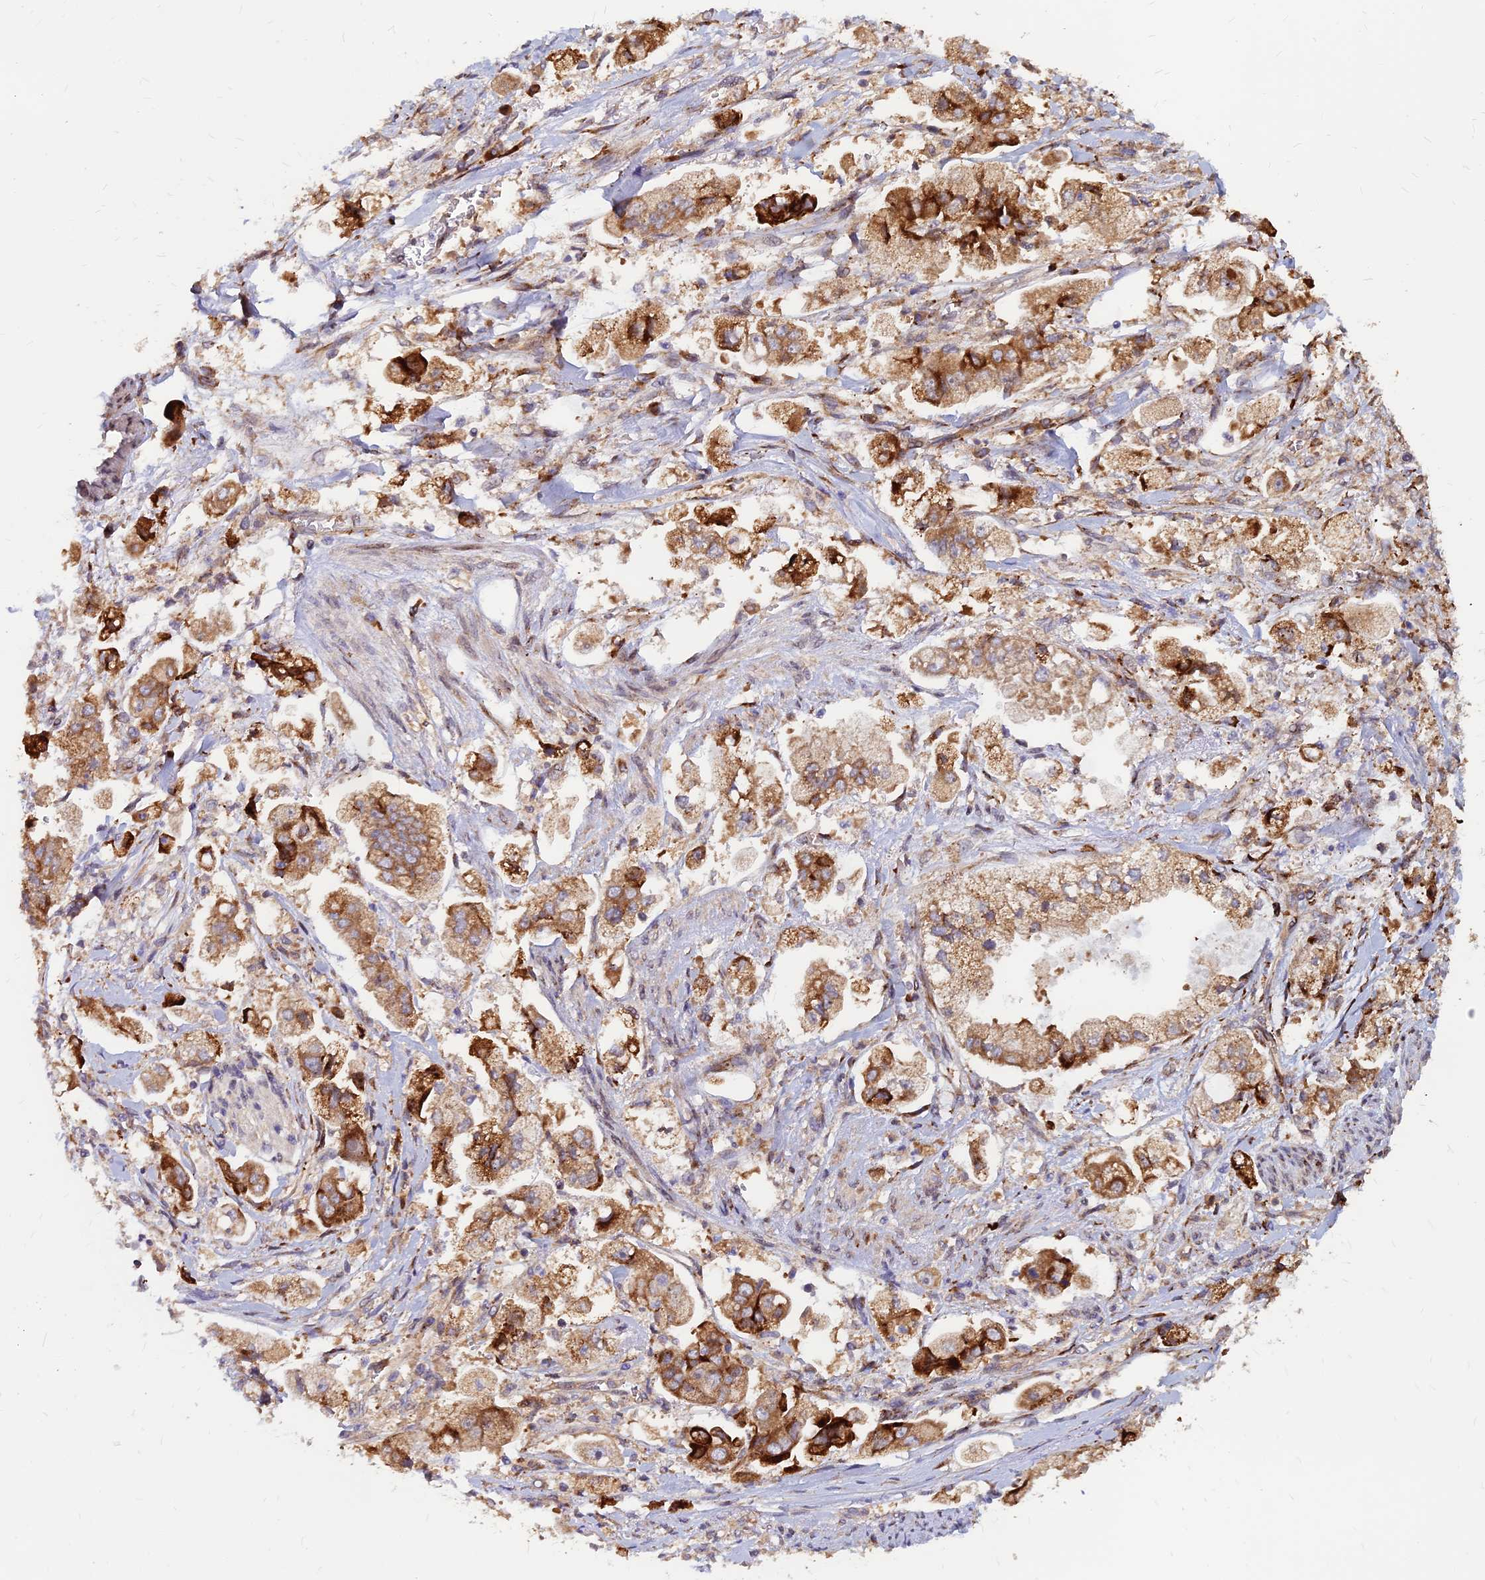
{"staining": {"intensity": "strong", "quantity": ">75%", "location": "cytoplasmic/membranous"}, "tissue": "stomach cancer", "cell_type": "Tumor cells", "image_type": "cancer", "snomed": [{"axis": "morphology", "description": "Adenocarcinoma, NOS"}, {"axis": "topography", "description": "Stomach"}], "caption": "The immunohistochemical stain shows strong cytoplasmic/membranous expression in tumor cells of adenocarcinoma (stomach) tissue.", "gene": "CCT6B", "patient": {"sex": "male", "age": 62}}